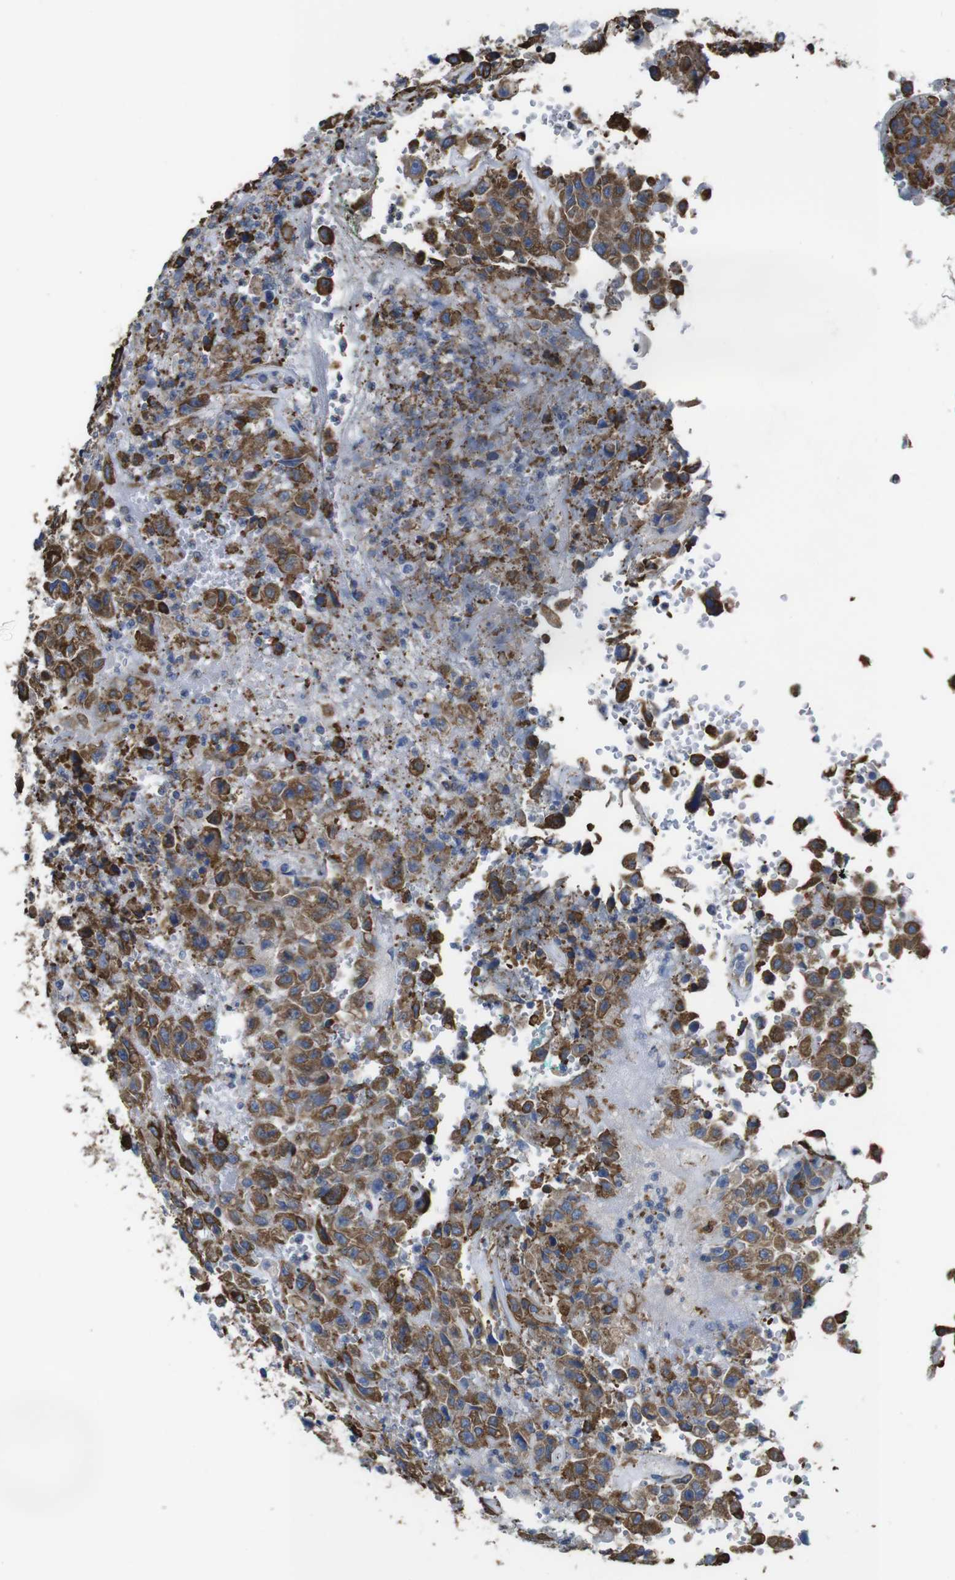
{"staining": {"intensity": "moderate", "quantity": ">75%", "location": "cytoplasmic/membranous"}, "tissue": "urothelial cancer", "cell_type": "Tumor cells", "image_type": "cancer", "snomed": [{"axis": "morphology", "description": "Urothelial carcinoma, High grade"}, {"axis": "topography", "description": "Urinary bladder"}], "caption": "Immunohistochemical staining of urothelial cancer shows moderate cytoplasmic/membranous protein positivity in about >75% of tumor cells.", "gene": "PPIB", "patient": {"sex": "male", "age": 46}}